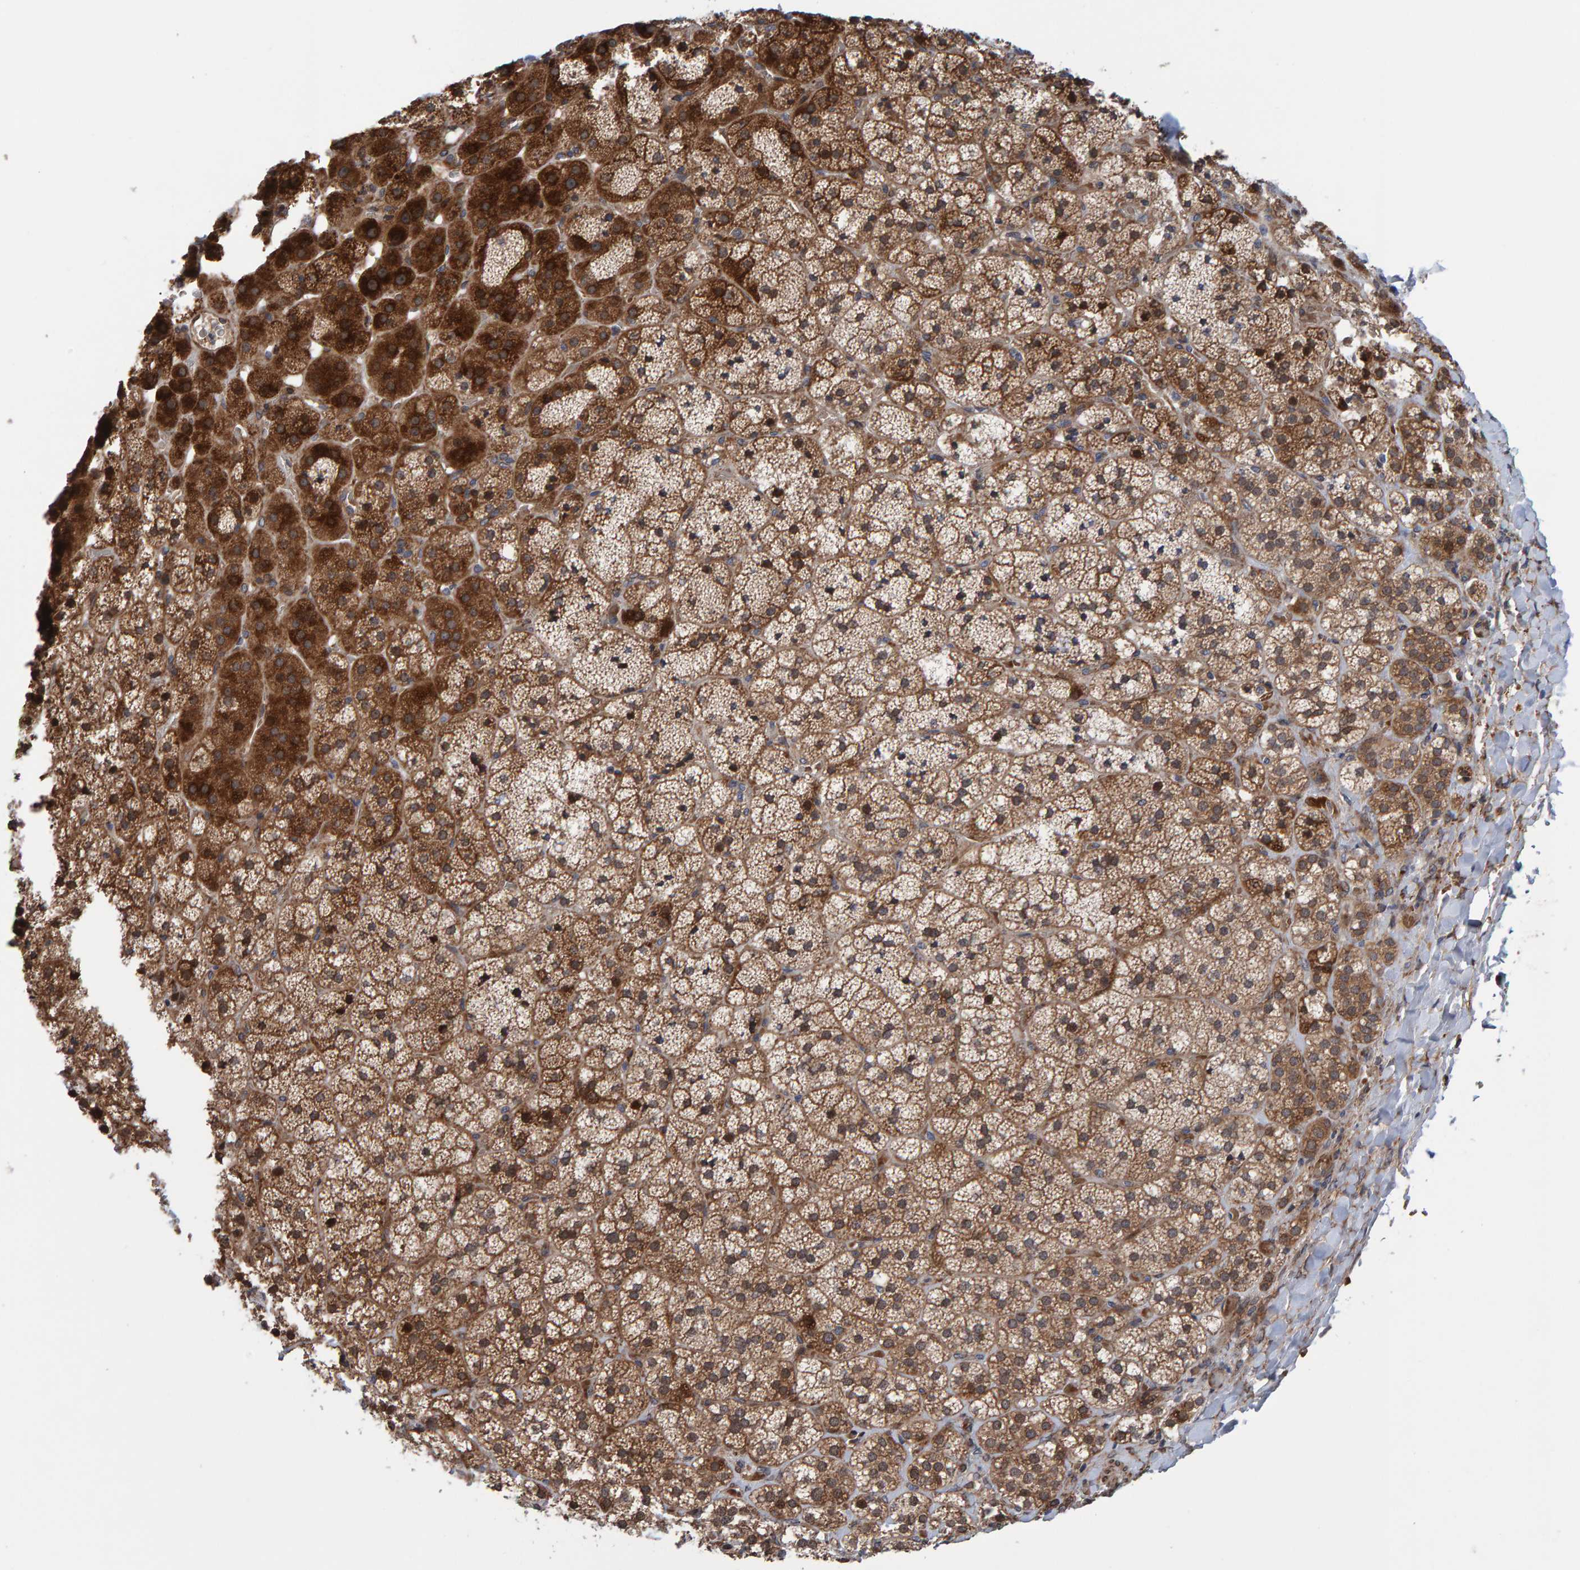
{"staining": {"intensity": "strong", "quantity": ">75%", "location": "cytoplasmic/membranous"}, "tissue": "adrenal gland", "cell_type": "Glandular cells", "image_type": "normal", "snomed": [{"axis": "morphology", "description": "Normal tissue, NOS"}, {"axis": "topography", "description": "Adrenal gland"}], "caption": "Immunohistochemical staining of benign adrenal gland reveals >75% levels of strong cytoplasmic/membranous protein positivity in approximately >75% of glandular cells.", "gene": "MFSD6L", "patient": {"sex": "female", "age": 44}}